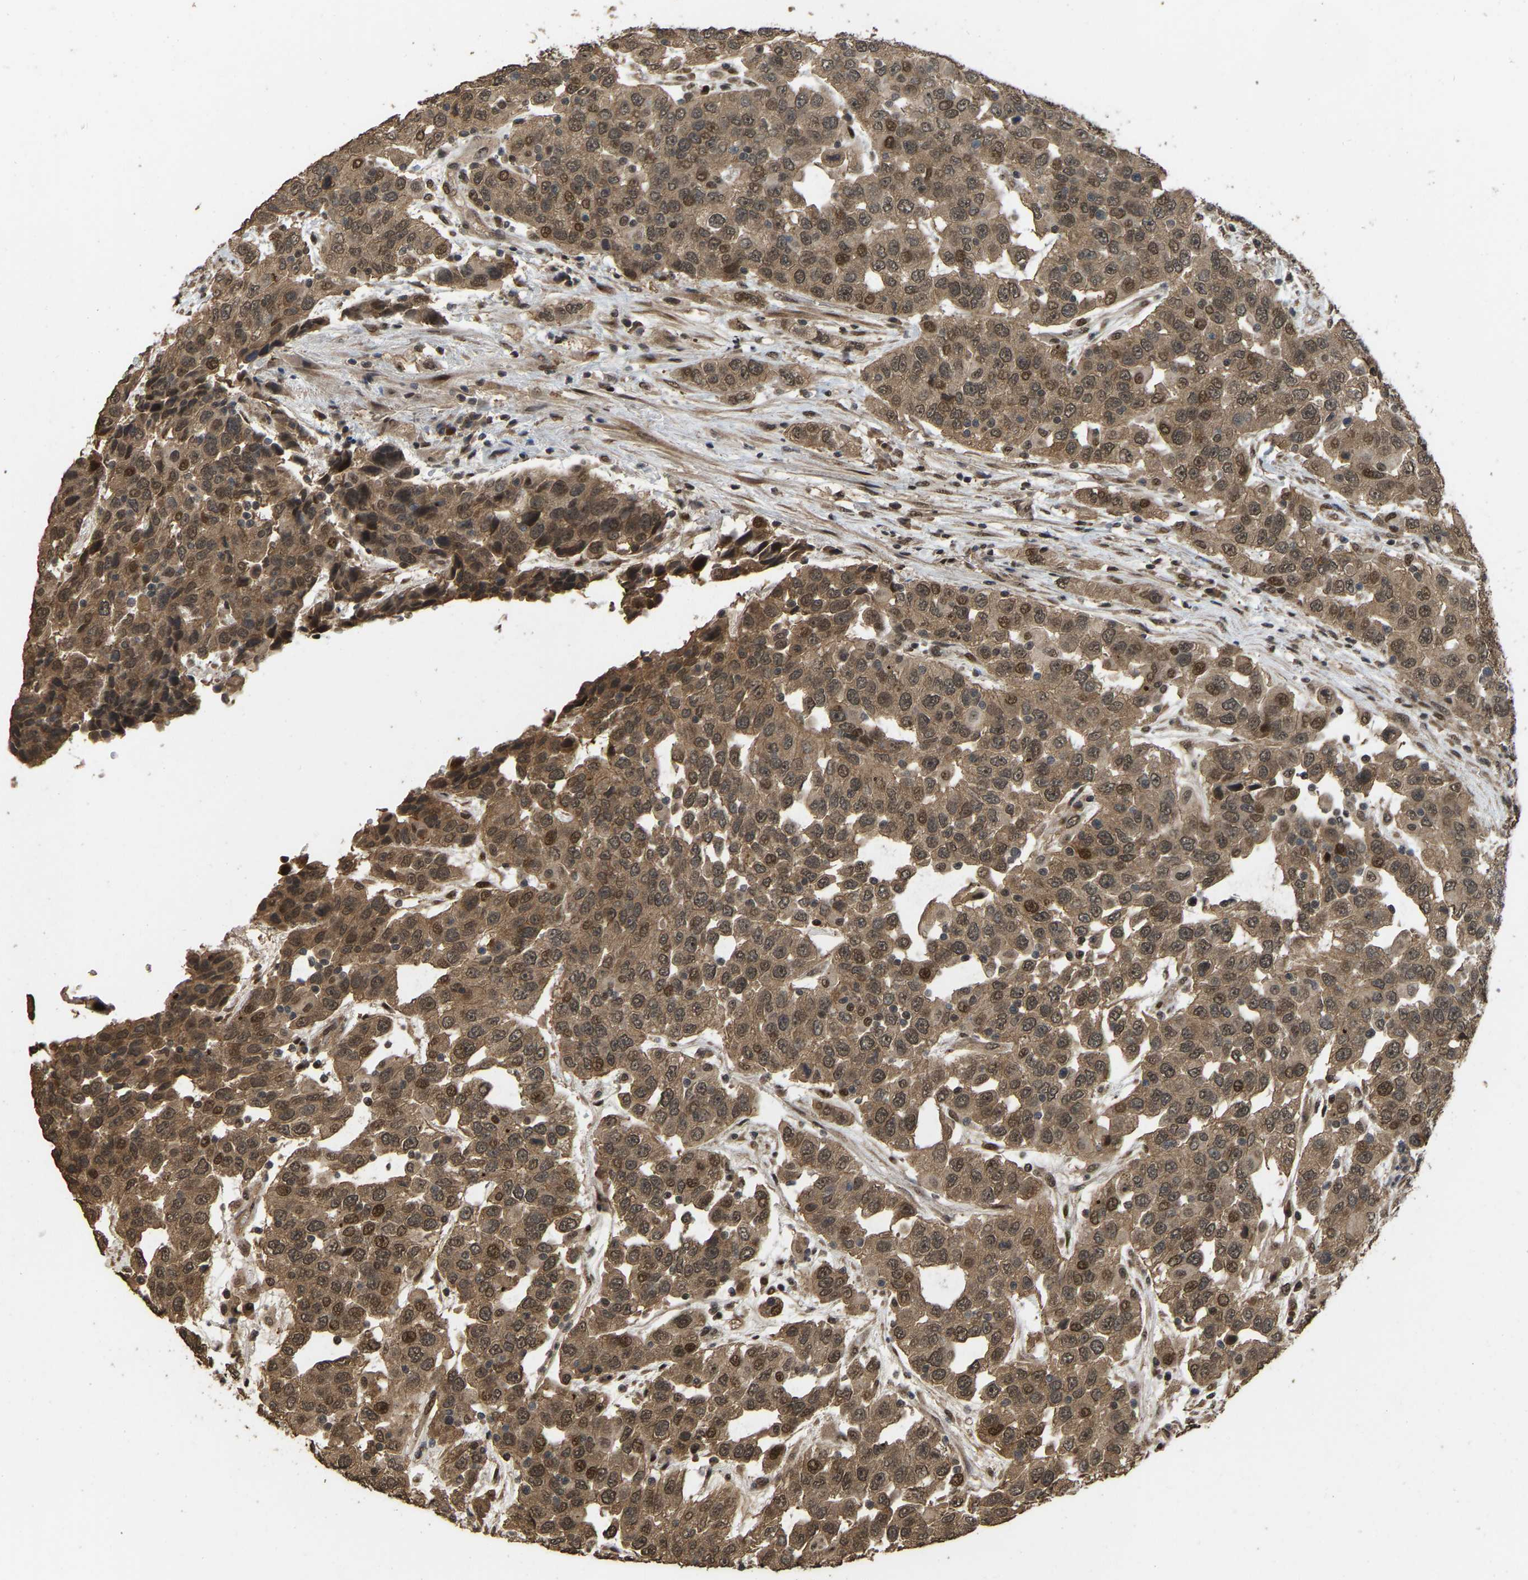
{"staining": {"intensity": "moderate", "quantity": ">75%", "location": "cytoplasmic/membranous,nuclear"}, "tissue": "urothelial cancer", "cell_type": "Tumor cells", "image_type": "cancer", "snomed": [{"axis": "morphology", "description": "Urothelial carcinoma, High grade"}, {"axis": "topography", "description": "Urinary bladder"}], "caption": "This image reveals immunohistochemistry (IHC) staining of human high-grade urothelial carcinoma, with medium moderate cytoplasmic/membranous and nuclear staining in about >75% of tumor cells.", "gene": "ARHGAP23", "patient": {"sex": "female", "age": 80}}